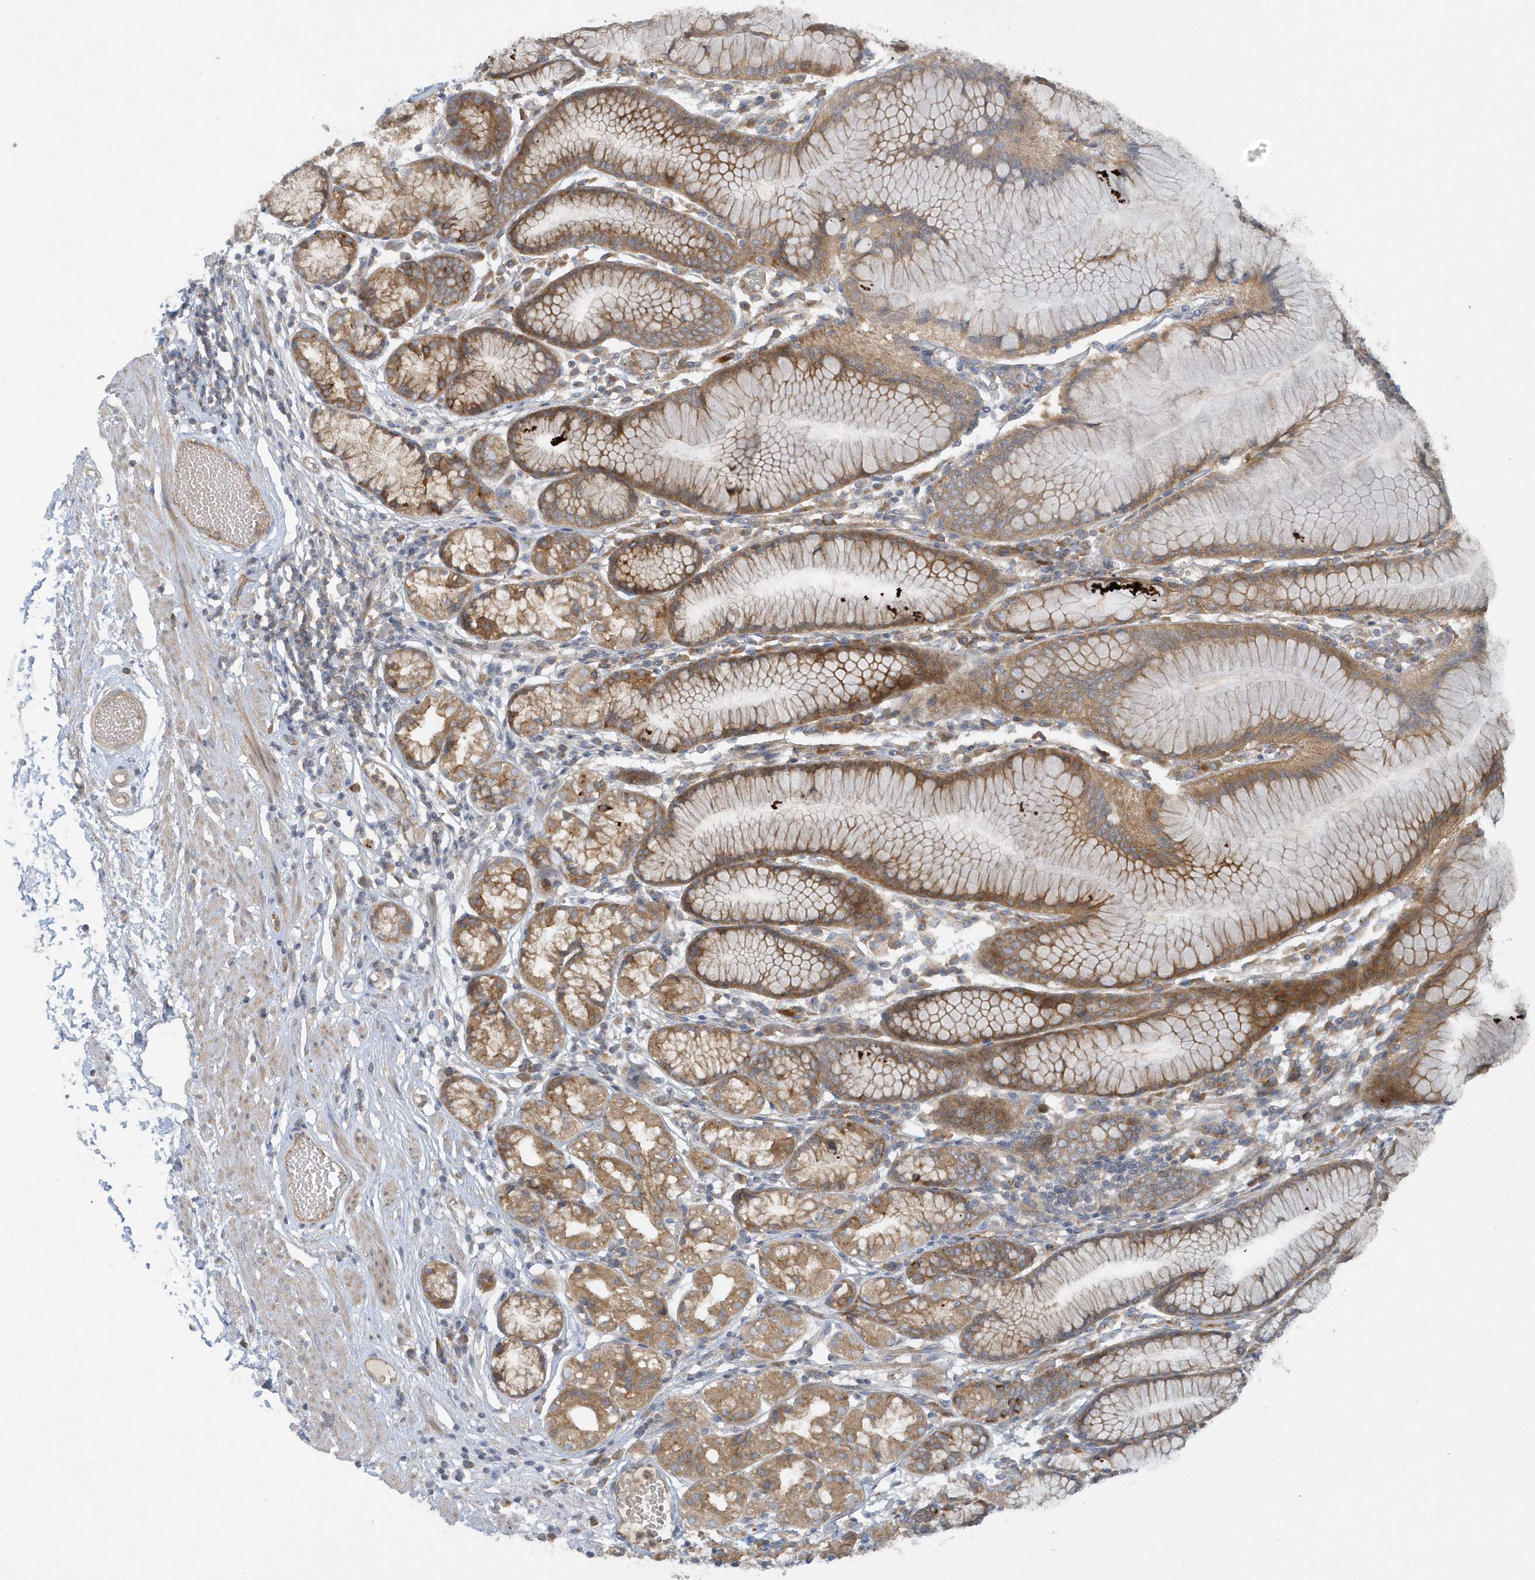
{"staining": {"intensity": "moderate", "quantity": ">75%", "location": "cytoplasmic/membranous"}, "tissue": "stomach", "cell_type": "Glandular cells", "image_type": "normal", "snomed": [{"axis": "morphology", "description": "Normal tissue, NOS"}, {"axis": "topography", "description": "Stomach"}], "caption": "The photomicrograph exhibits staining of benign stomach, revealing moderate cytoplasmic/membranous protein positivity (brown color) within glandular cells. Immunohistochemistry stains the protein of interest in brown and the nuclei are stained blue.", "gene": "CNOT10", "patient": {"sex": "female", "age": 57}}